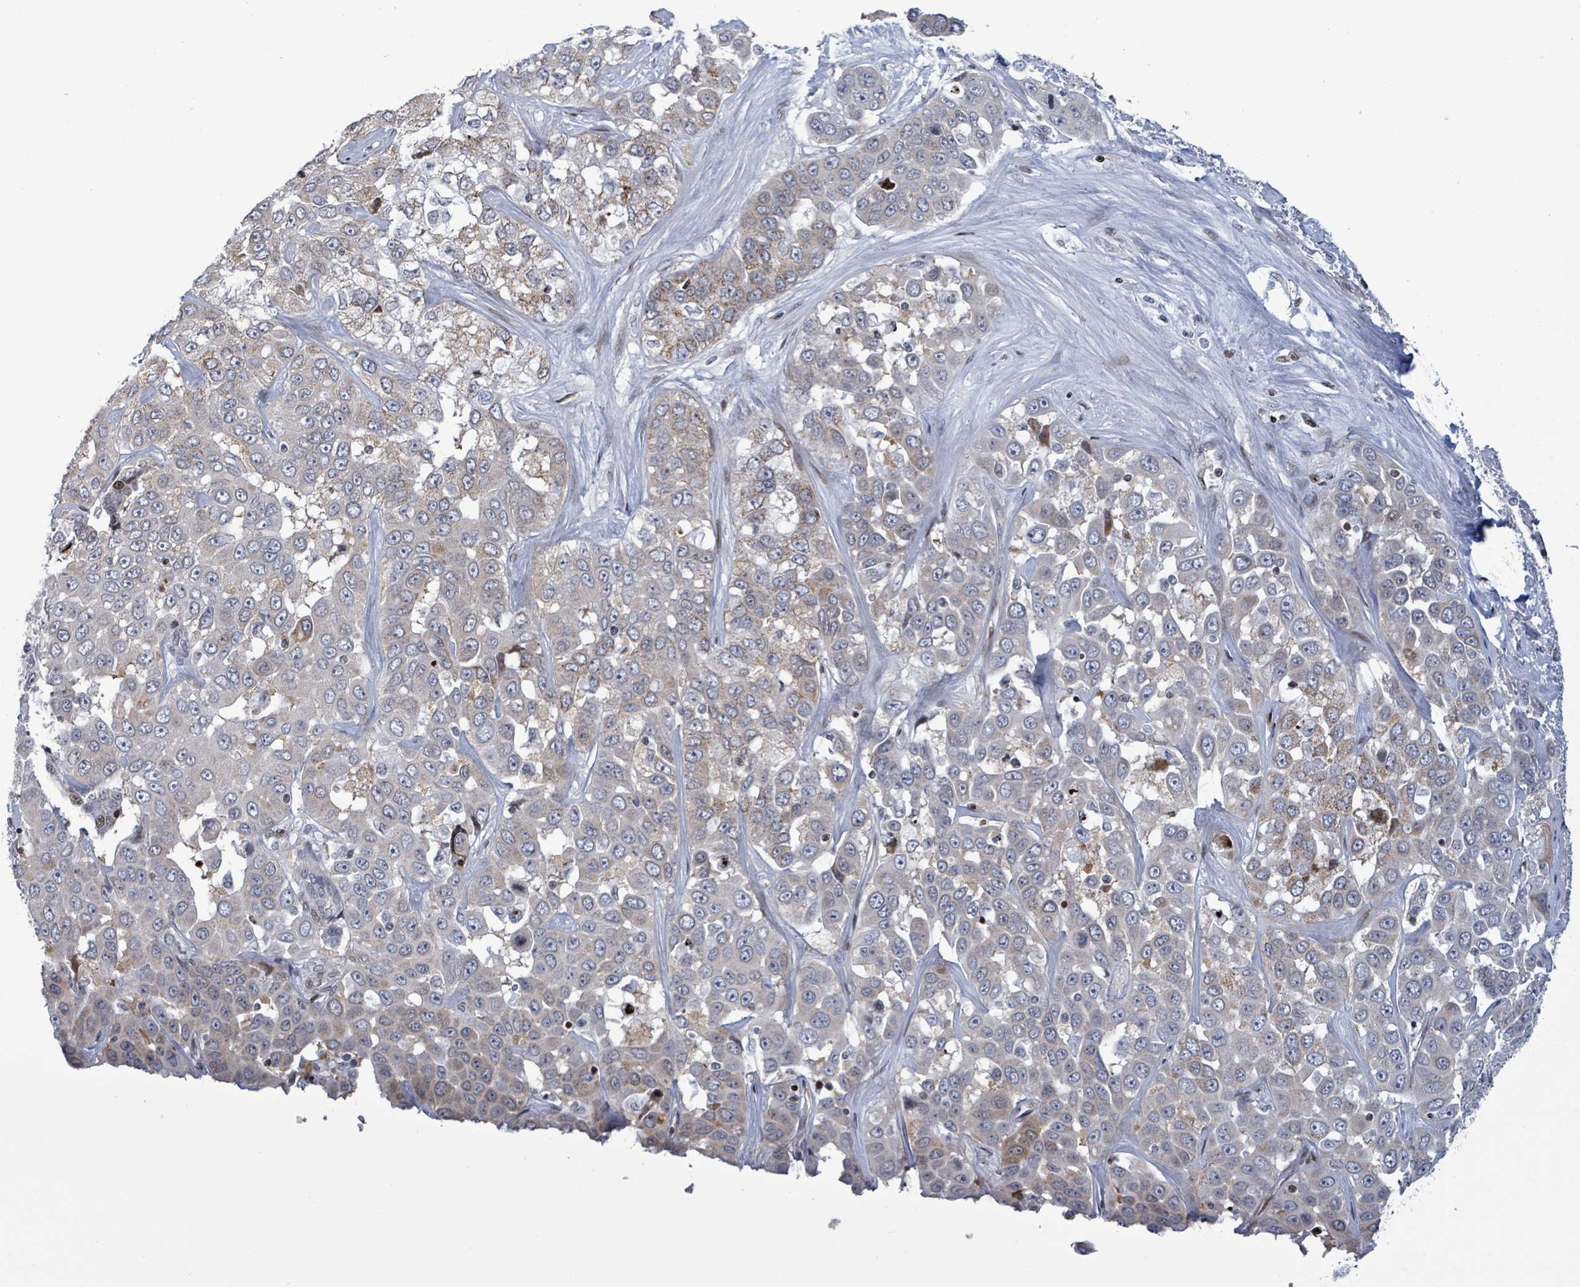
{"staining": {"intensity": "weak", "quantity": "25%-75%", "location": "cytoplasmic/membranous"}, "tissue": "liver cancer", "cell_type": "Tumor cells", "image_type": "cancer", "snomed": [{"axis": "morphology", "description": "Cholangiocarcinoma"}, {"axis": "topography", "description": "Liver"}], "caption": "Immunohistochemistry micrograph of neoplastic tissue: human liver cholangiocarcinoma stained using IHC reveals low levels of weak protein expression localized specifically in the cytoplasmic/membranous of tumor cells, appearing as a cytoplasmic/membranous brown color.", "gene": "FNDC4", "patient": {"sex": "female", "age": 52}}